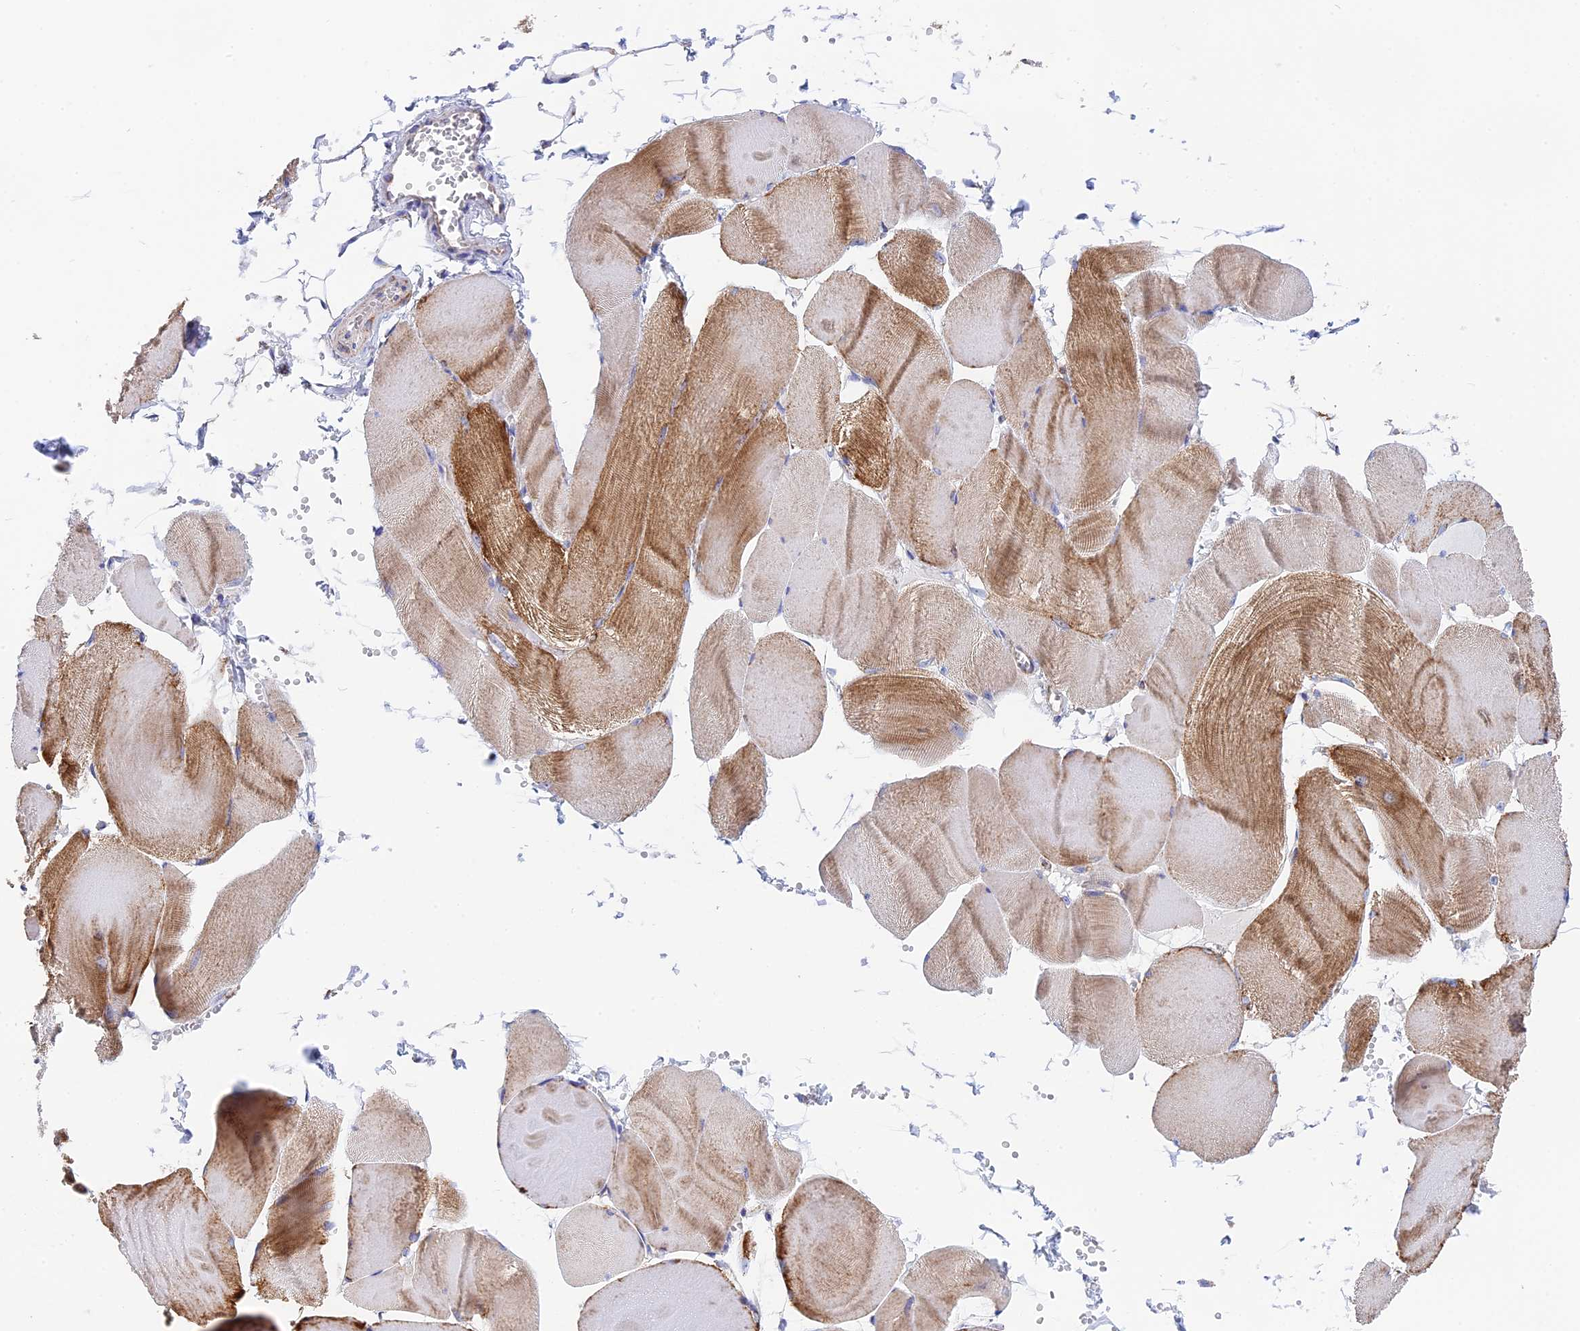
{"staining": {"intensity": "moderate", "quantity": "<25%", "location": "cytoplasmic/membranous"}, "tissue": "skeletal muscle", "cell_type": "Myocytes", "image_type": "normal", "snomed": [{"axis": "morphology", "description": "Normal tissue, NOS"}, {"axis": "morphology", "description": "Basal cell carcinoma"}, {"axis": "topography", "description": "Skeletal muscle"}], "caption": "Immunohistochemistry (IHC) staining of benign skeletal muscle, which displays low levels of moderate cytoplasmic/membranous staining in about <25% of myocytes indicating moderate cytoplasmic/membranous protein positivity. The staining was performed using DAB (brown) for protein detection and nuclei were counterstained in hematoxylin (blue).", "gene": "NDUFA5", "patient": {"sex": "female", "age": 64}}